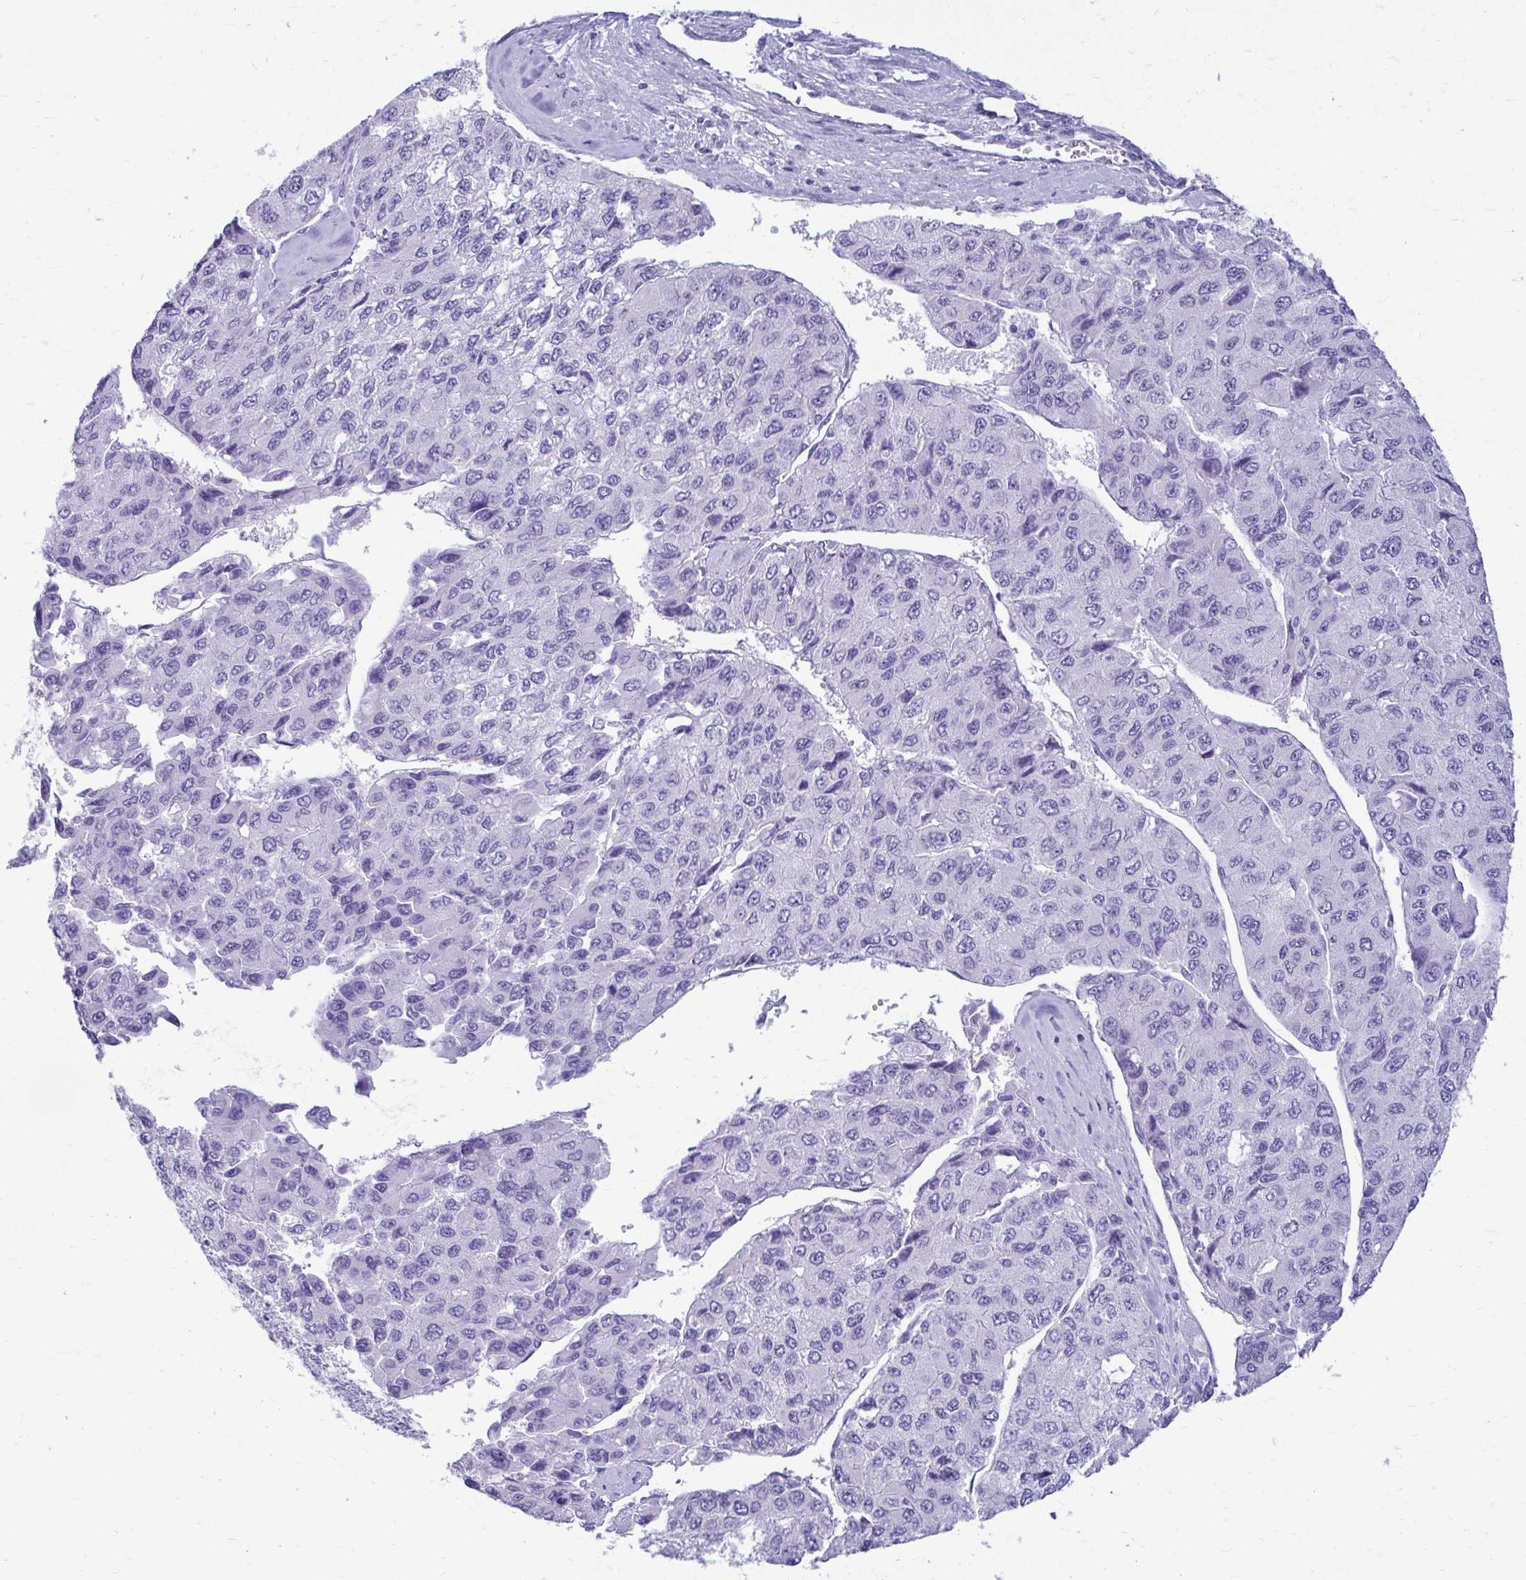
{"staining": {"intensity": "negative", "quantity": "none", "location": "none"}, "tissue": "liver cancer", "cell_type": "Tumor cells", "image_type": "cancer", "snomed": [{"axis": "morphology", "description": "Carcinoma, Hepatocellular, NOS"}, {"axis": "topography", "description": "Liver"}], "caption": "An immunohistochemistry photomicrograph of hepatocellular carcinoma (liver) is shown. There is no staining in tumor cells of hepatocellular carcinoma (liver).", "gene": "ATP4B", "patient": {"sex": "female", "age": 66}}